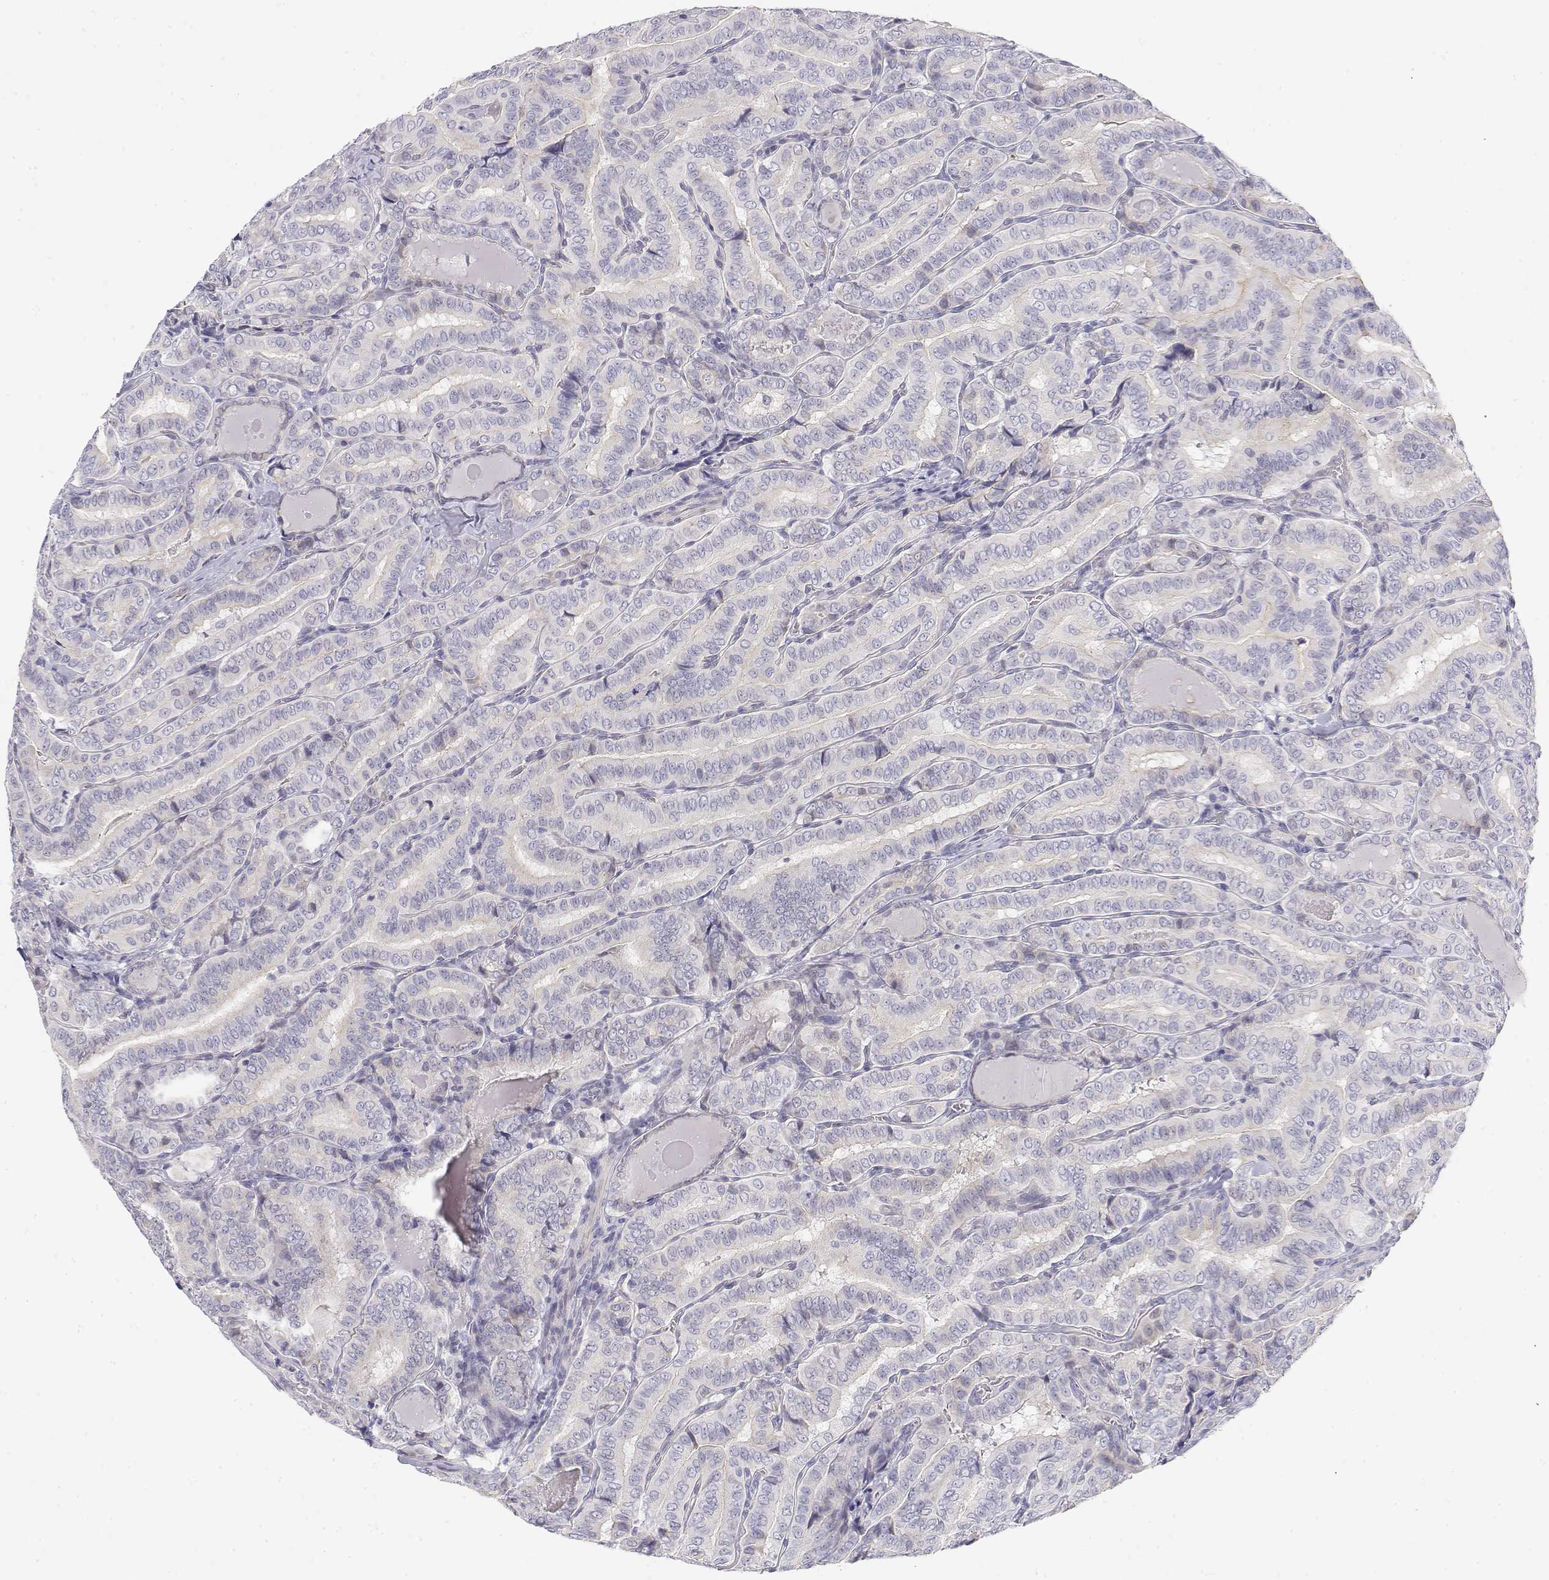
{"staining": {"intensity": "negative", "quantity": "none", "location": "none"}, "tissue": "thyroid cancer", "cell_type": "Tumor cells", "image_type": "cancer", "snomed": [{"axis": "morphology", "description": "Papillary adenocarcinoma, NOS"}, {"axis": "morphology", "description": "Papillary adenoma metastatic"}, {"axis": "topography", "description": "Thyroid gland"}], "caption": "Protein analysis of thyroid cancer (papillary adenoma metastatic) shows no significant staining in tumor cells.", "gene": "MISP", "patient": {"sex": "female", "age": 50}}